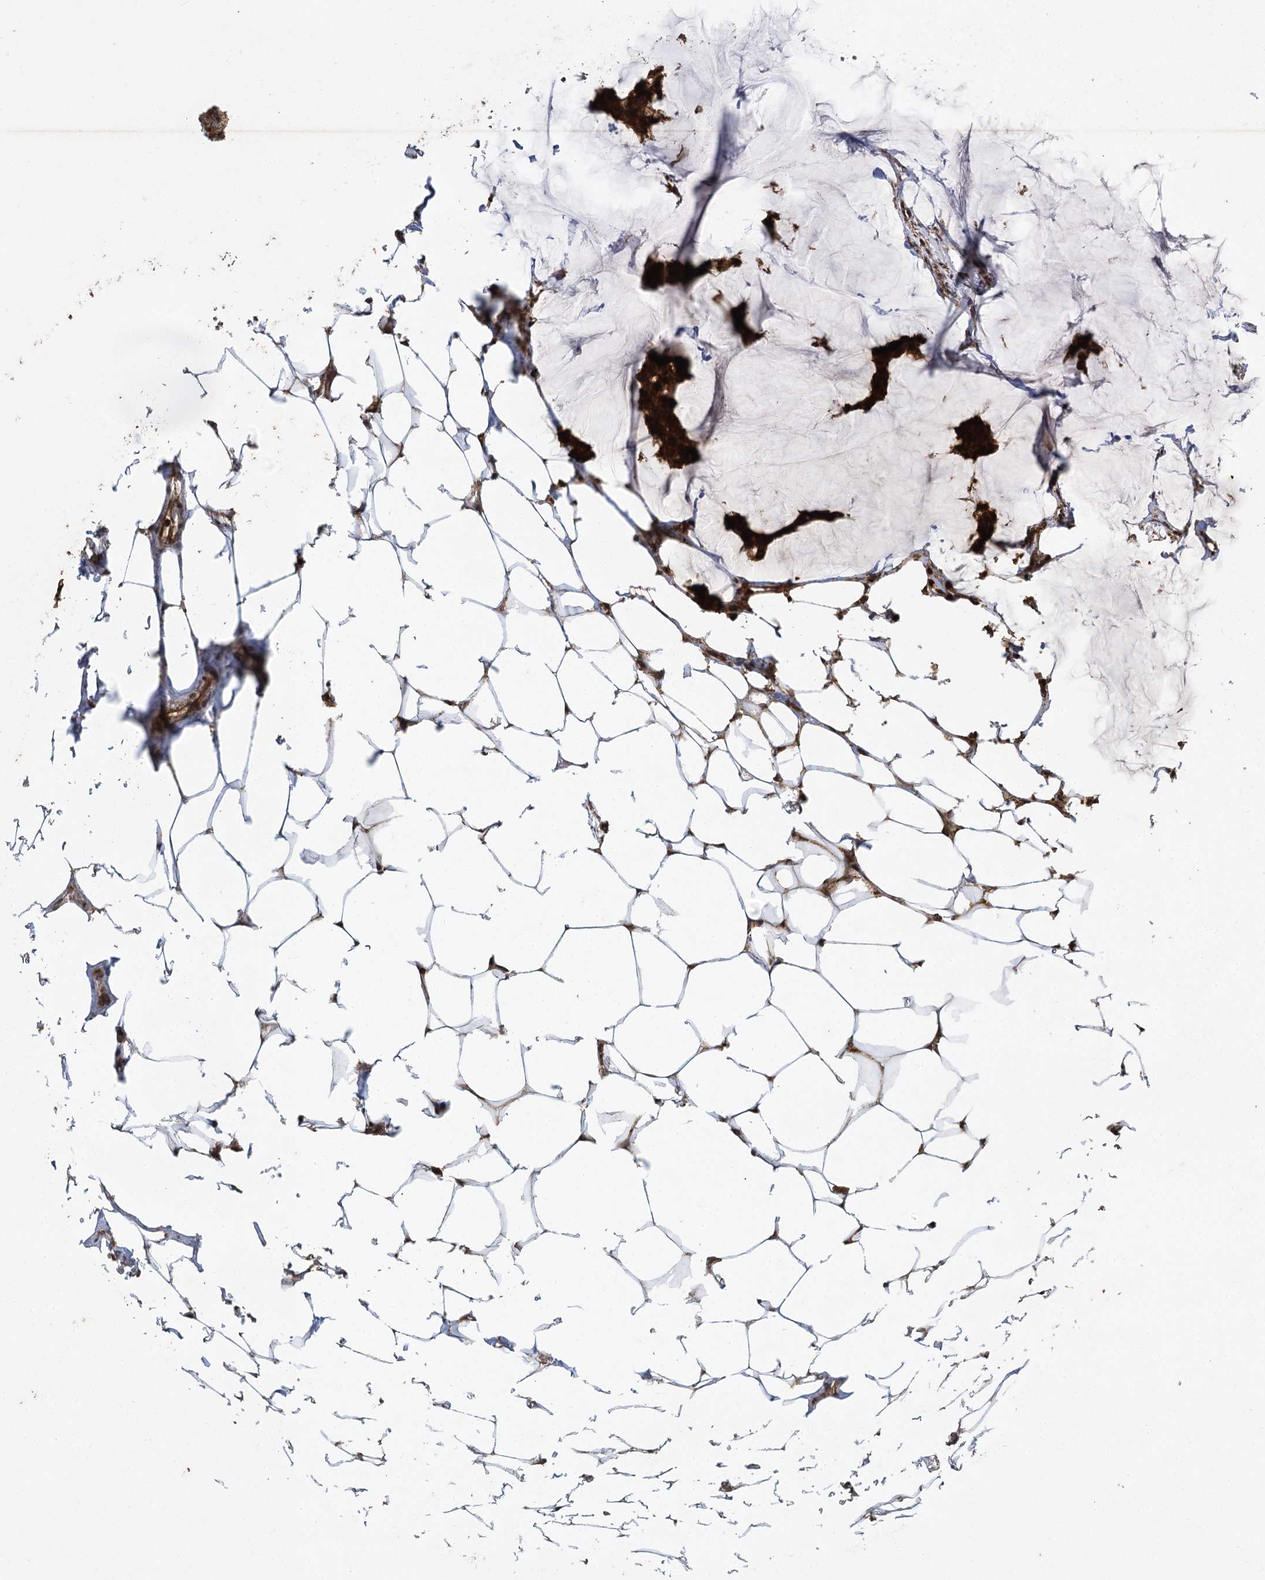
{"staining": {"intensity": "strong", "quantity": ">75%", "location": "cytoplasmic/membranous"}, "tissue": "breast cancer", "cell_type": "Tumor cells", "image_type": "cancer", "snomed": [{"axis": "morphology", "description": "Duct carcinoma"}, {"axis": "topography", "description": "Breast"}], "caption": "Tumor cells show strong cytoplasmic/membranous expression in approximately >75% of cells in breast invasive ductal carcinoma.", "gene": "IL11RA", "patient": {"sex": "female", "age": 93}}